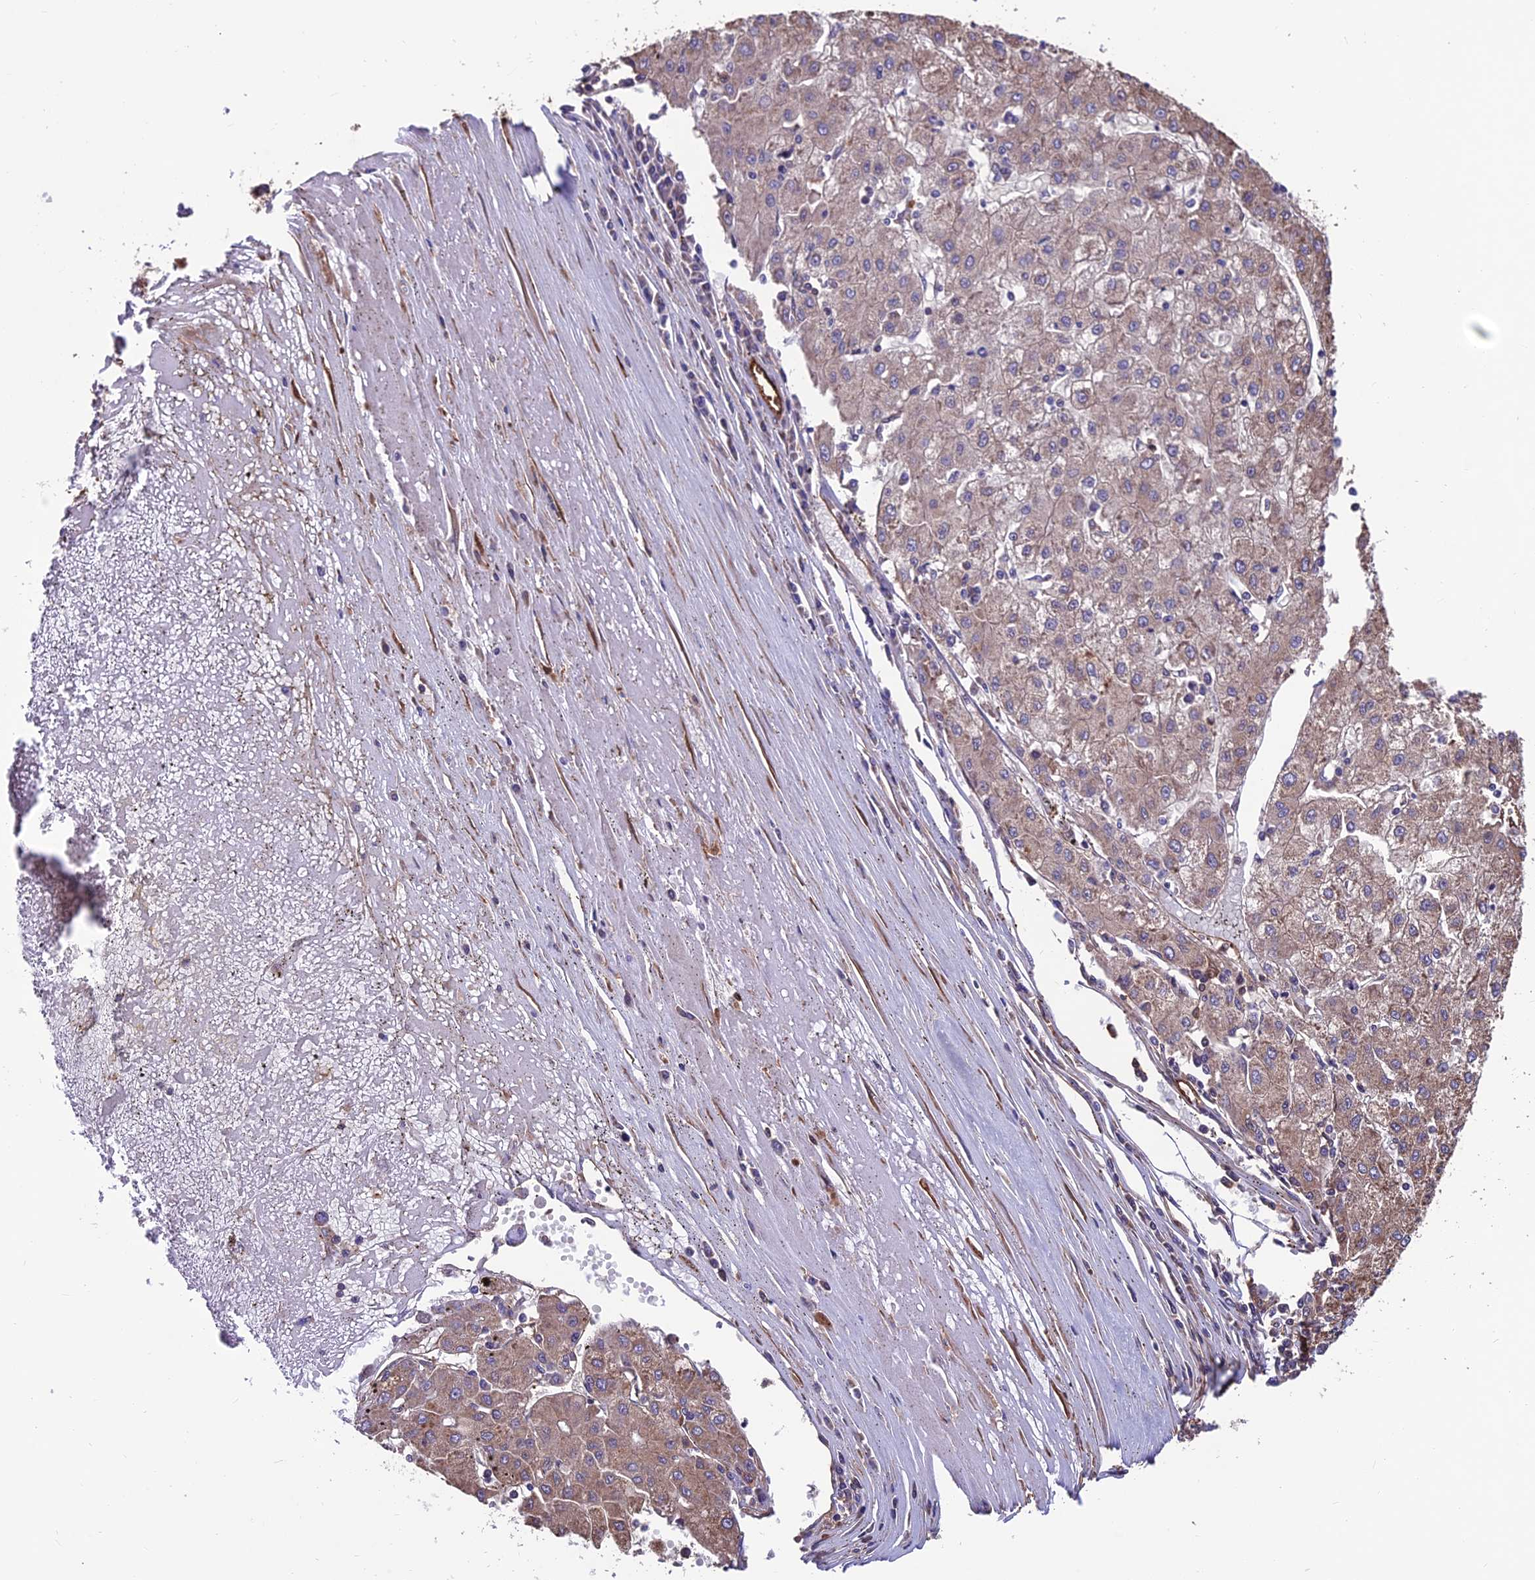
{"staining": {"intensity": "weak", "quantity": "25%-75%", "location": "cytoplasmic/membranous"}, "tissue": "liver cancer", "cell_type": "Tumor cells", "image_type": "cancer", "snomed": [{"axis": "morphology", "description": "Carcinoma, Hepatocellular, NOS"}, {"axis": "topography", "description": "Liver"}], "caption": "Liver cancer stained with a protein marker reveals weak staining in tumor cells.", "gene": "RTN4RL1", "patient": {"sex": "male", "age": 72}}